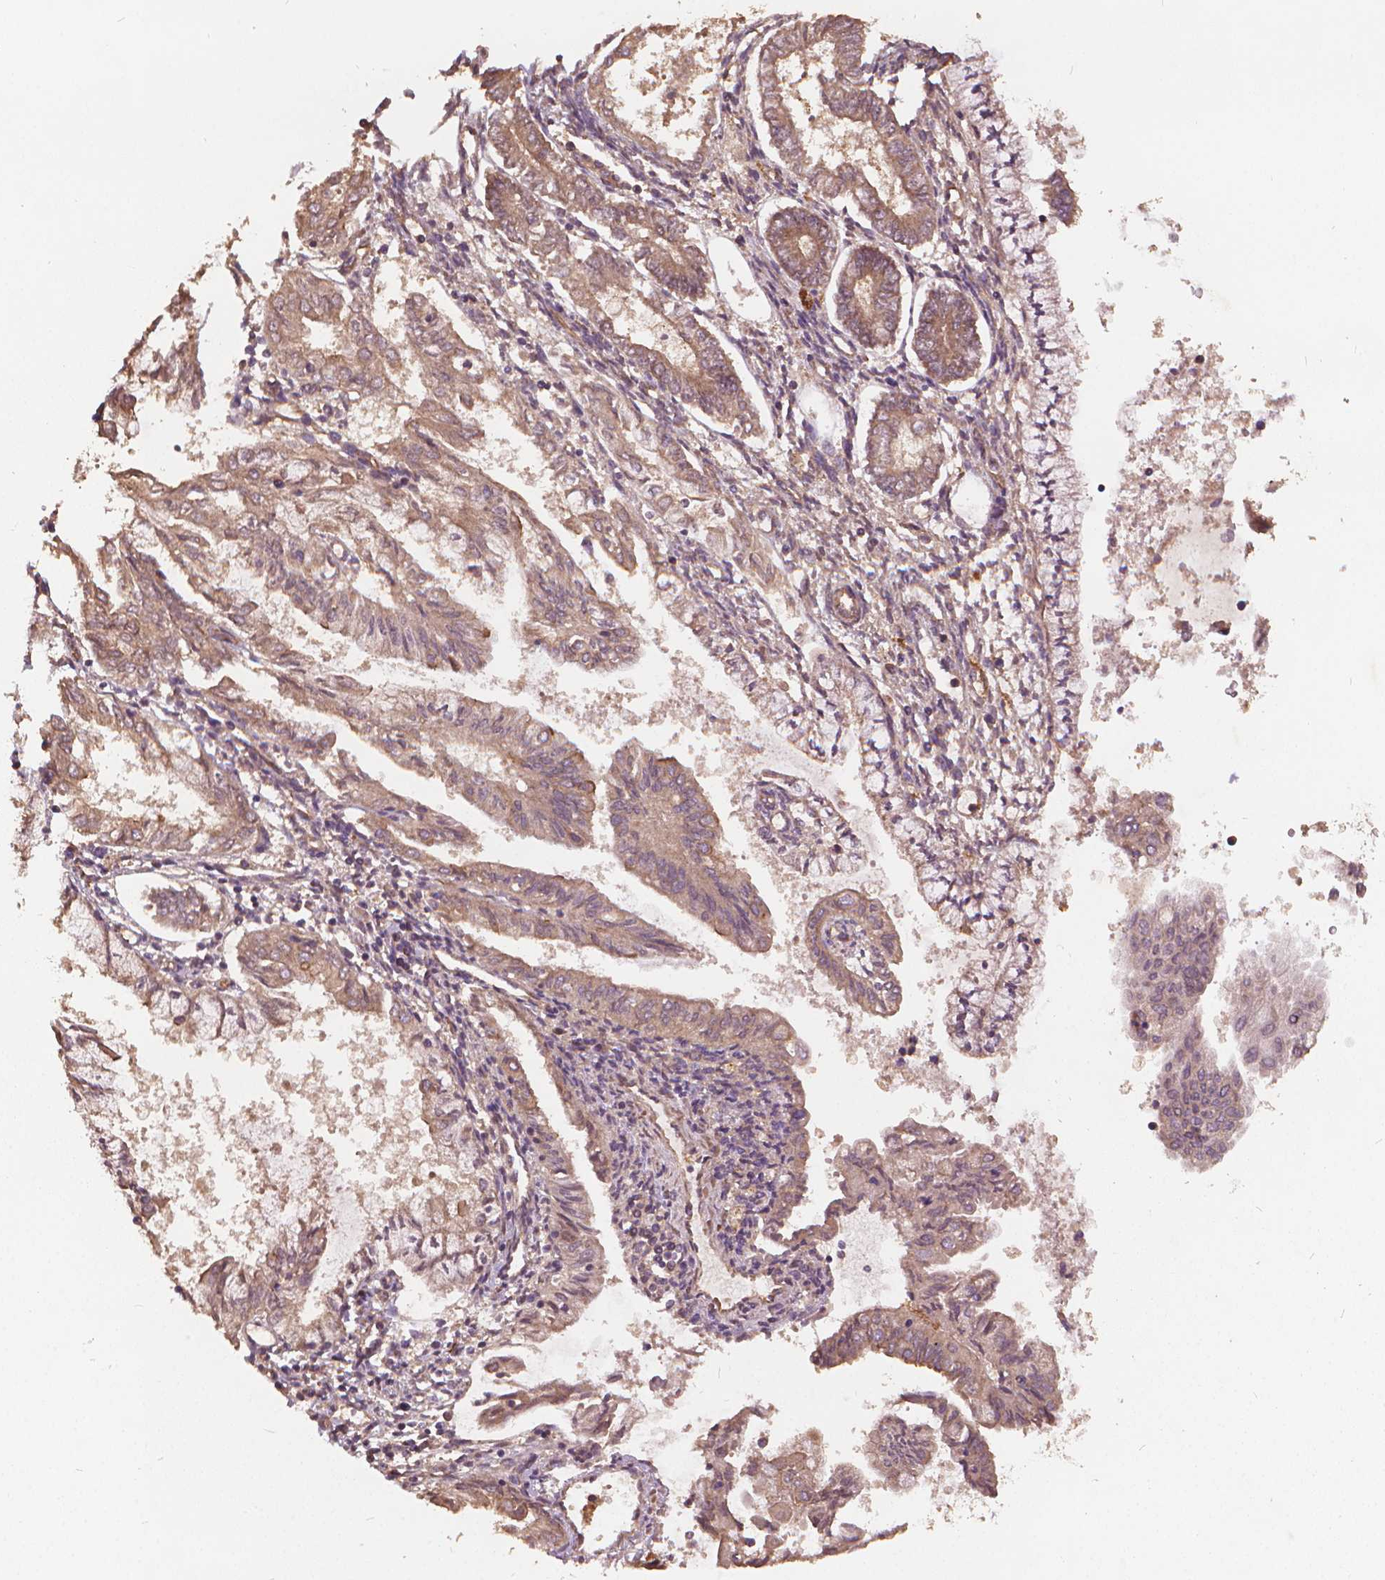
{"staining": {"intensity": "moderate", "quantity": ">75%", "location": "cytoplasmic/membranous"}, "tissue": "endometrial cancer", "cell_type": "Tumor cells", "image_type": "cancer", "snomed": [{"axis": "morphology", "description": "Adenocarcinoma, NOS"}, {"axis": "topography", "description": "Endometrium"}], "caption": "Immunohistochemical staining of human endometrial adenocarcinoma demonstrates medium levels of moderate cytoplasmic/membranous protein staining in approximately >75% of tumor cells.", "gene": "UBXN2A", "patient": {"sex": "female", "age": 68}}